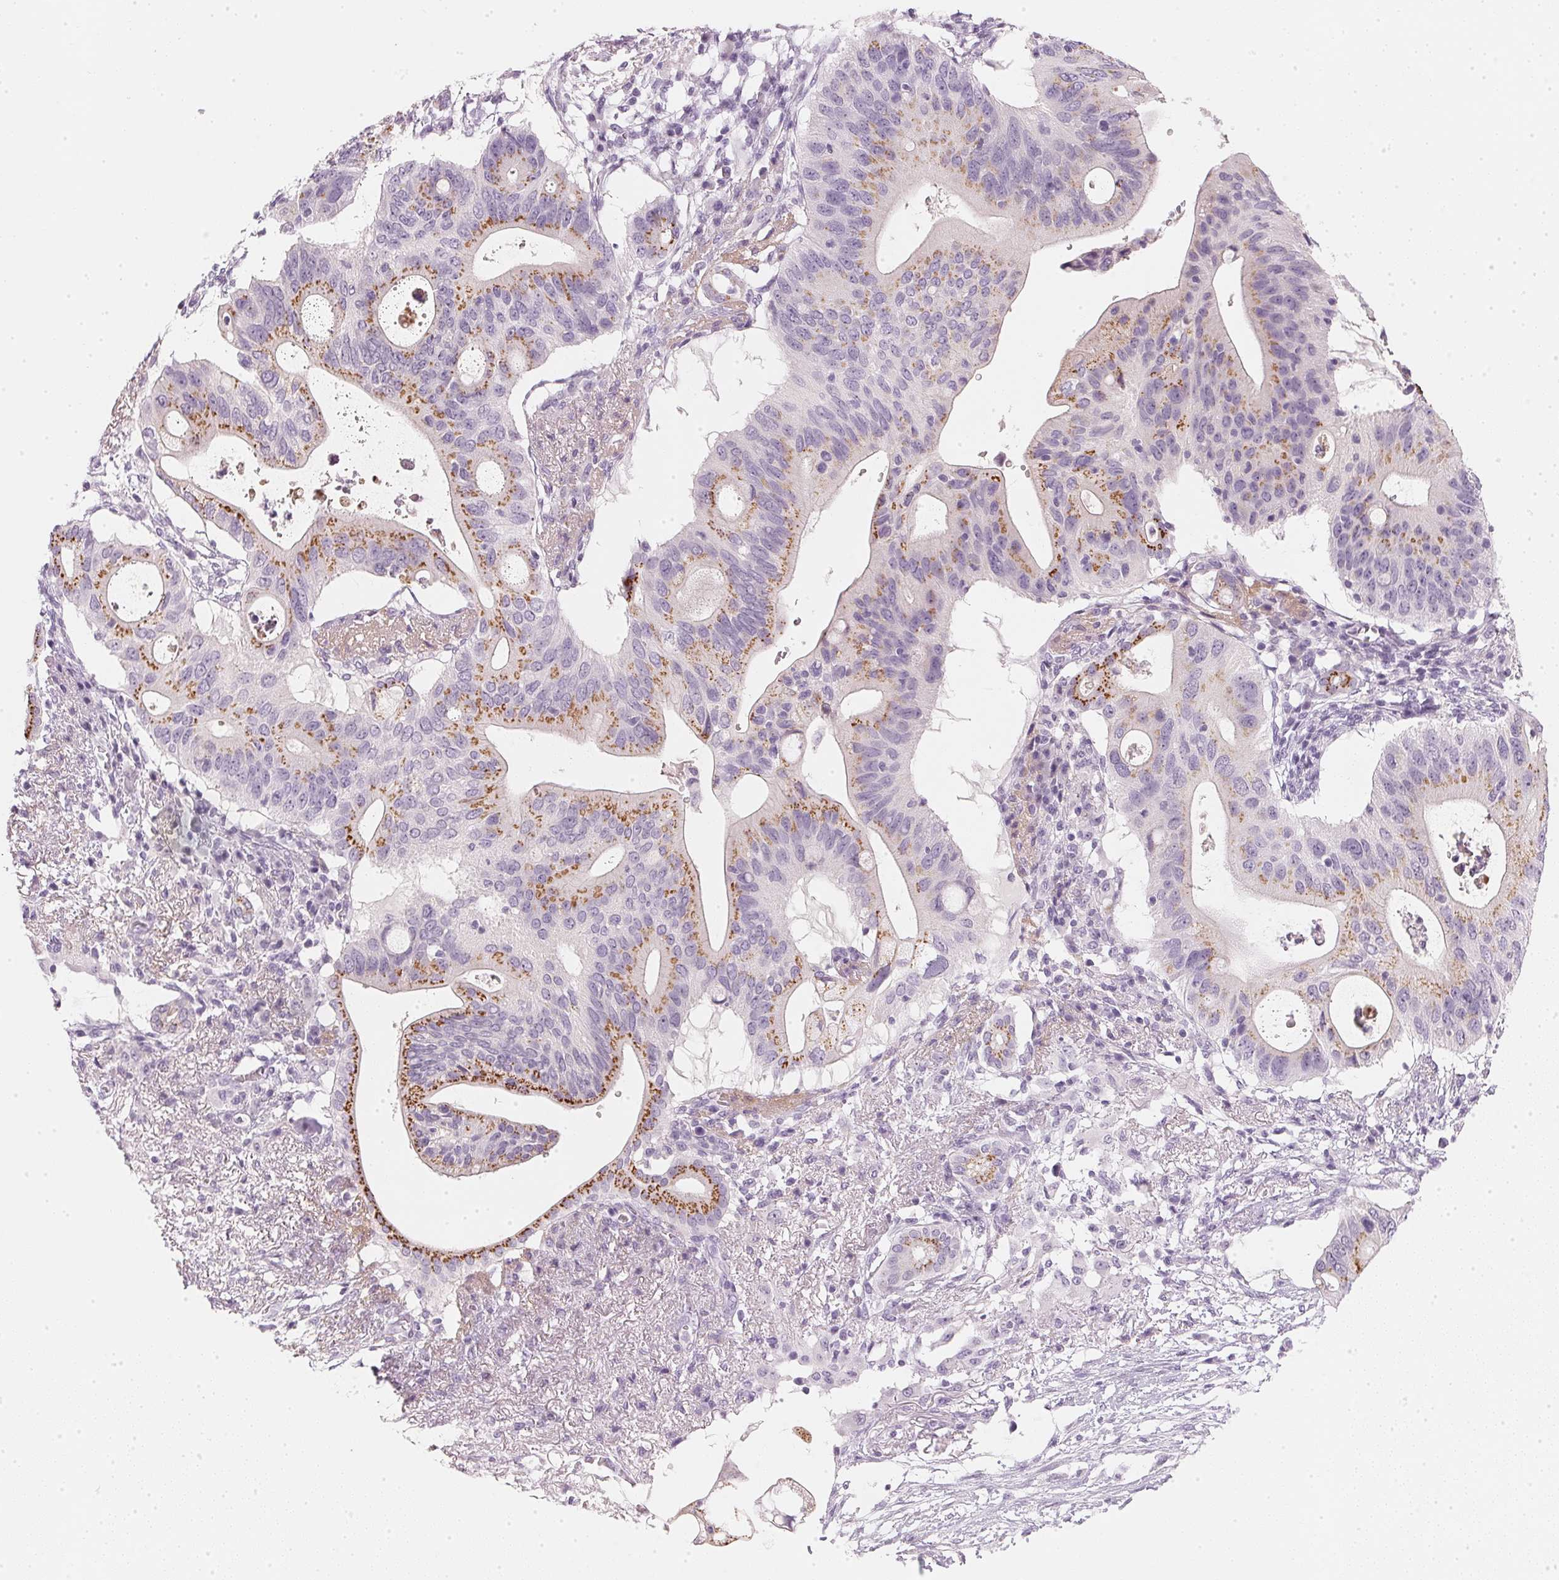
{"staining": {"intensity": "moderate", "quantity": "25%-75%", "location": "cytoplasmic/membranous"}, "tissue": "pancreatic cancer", "cell_type": "Tumor cells", "image_type": "cancer", "snomed": [{"axis": "morphology", "description": "Adenocarcinoma, NOS"}, {"axis": "topography", "description": "Pancreas"}], "caption": "Immunohistochemical staining of adenocarcinoma (pancreatic) exhibits medium levels of moderate cytoplasmic/membranous staining in approximately 25%-75% of tumor cells. (Brightfield microscopy of DAB IHC at high magnification).", "gene": "CHST4", "patient": {"sex": "female", "age": 72}}